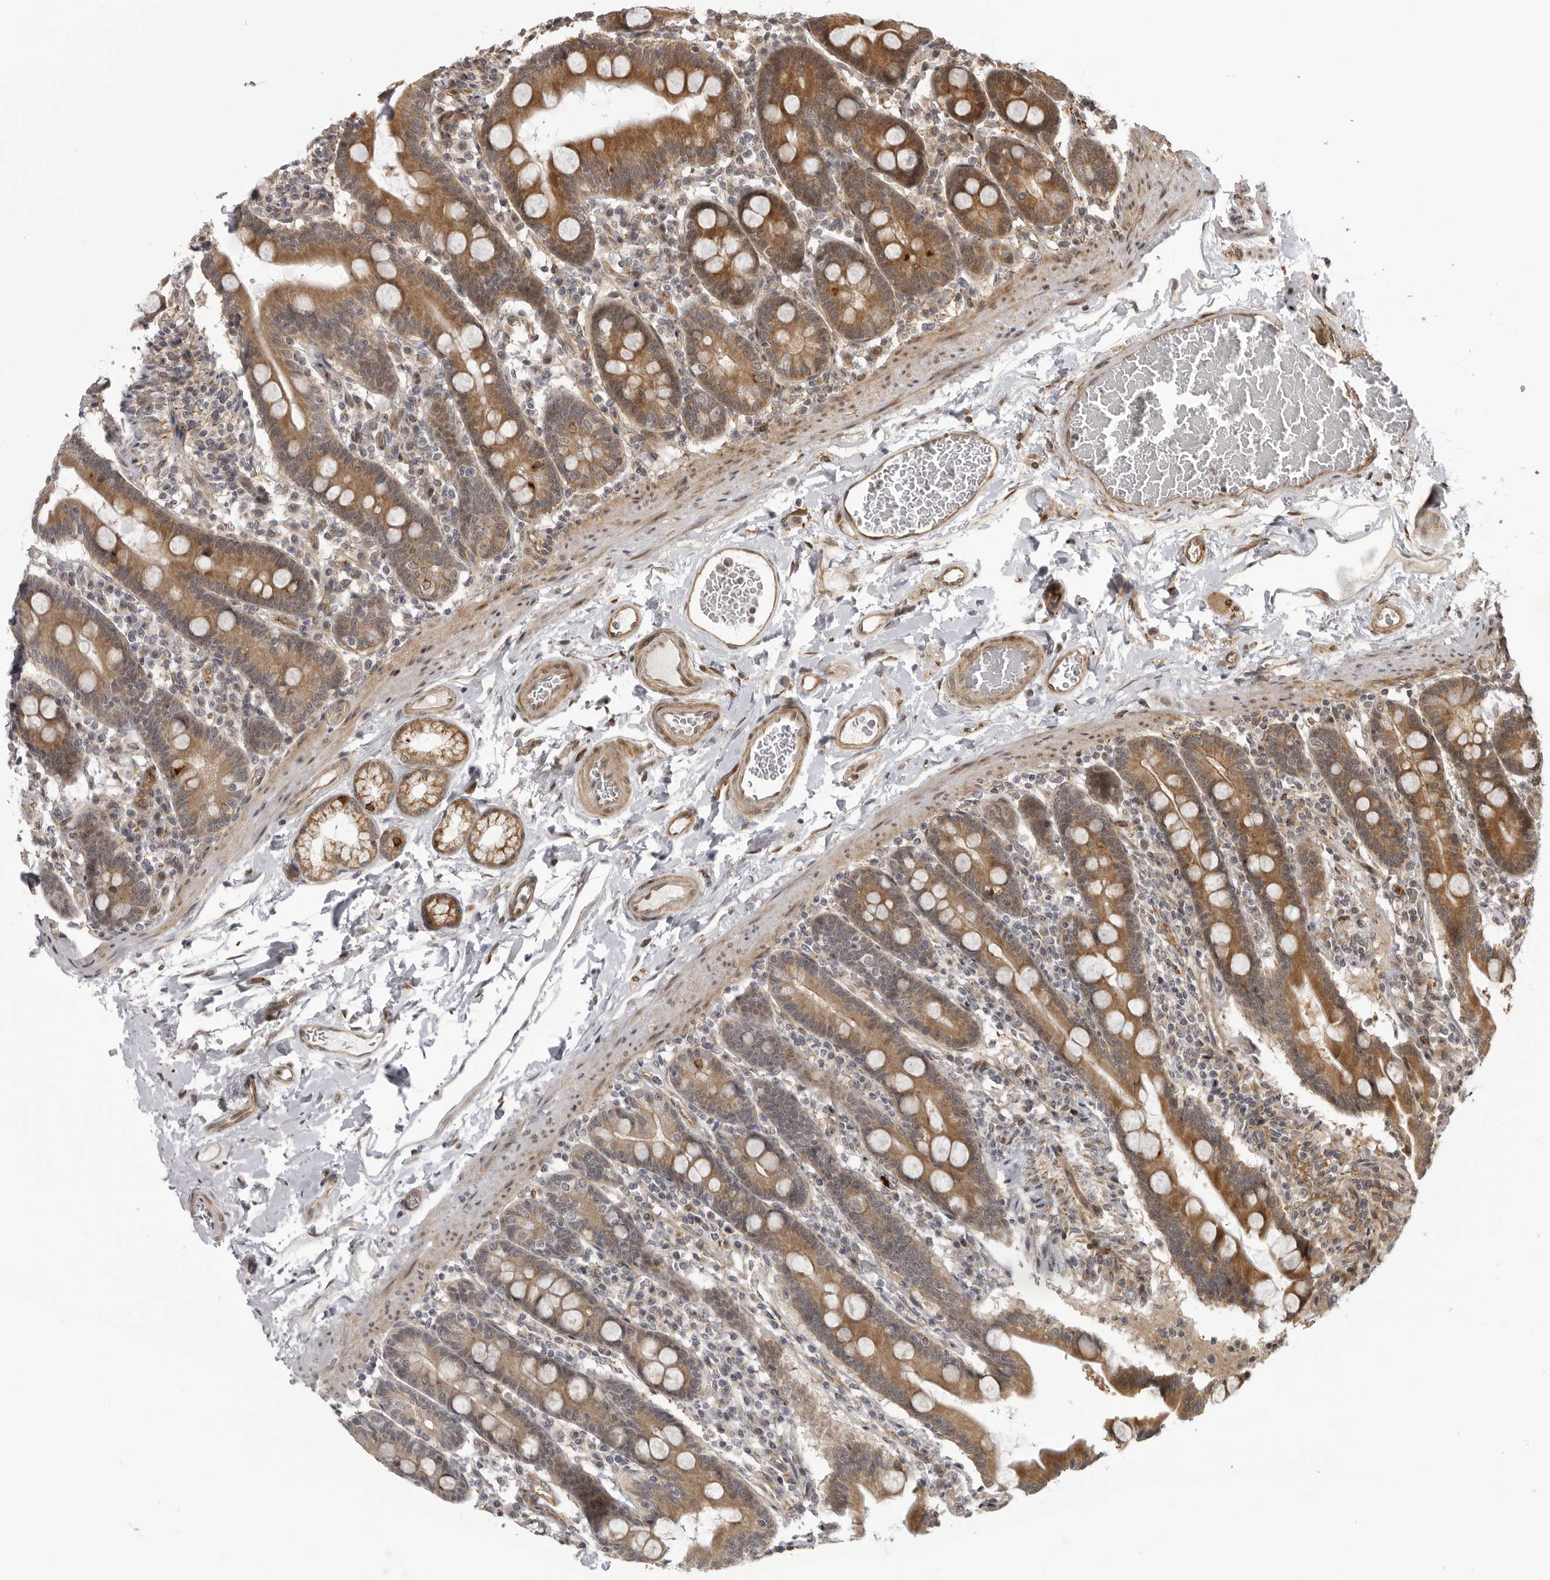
{"staining": {"intensity": "moderate", "quantity": ">75%", "location": "cytoplasmic/membranous"}, "tissue": "duodenum", "cell_type": "Glandular cells", "image_type": "normal", "snomed": [{"axis": "morphology", "description": "Normal tissue, NOS"}, {"axis": "topography", "description": "Duodenum"}], "caption": "Benign duodenum displays moderate cytoplasmic/membranous positivity in about >75% of glandular cells.", "gene": "DNAH14", "patient": {"sex": "male", "age": 54}}